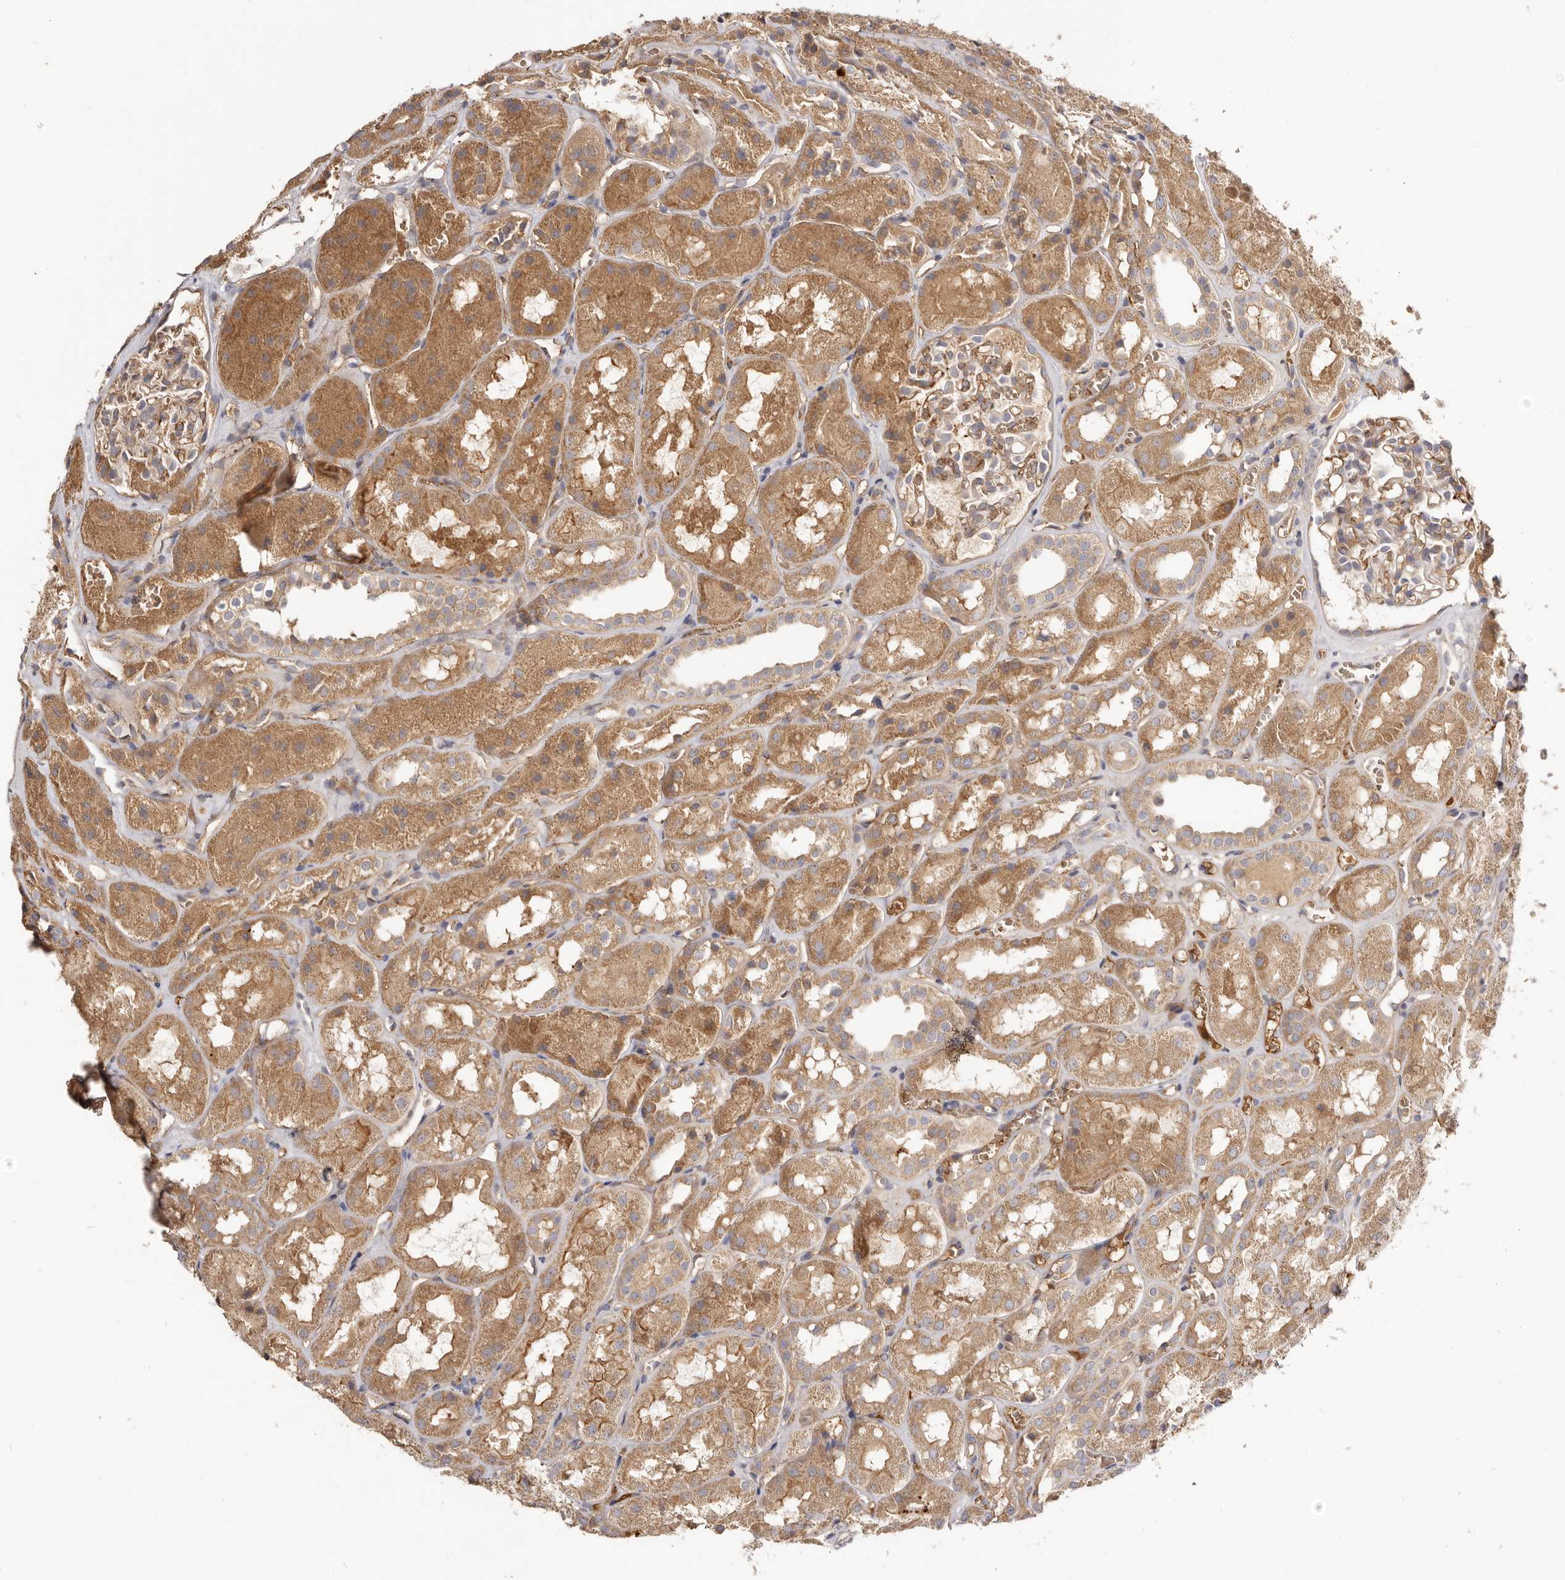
{"staining": {"intensity": "moderate", "quantity": ">75%", "location": "cytoplasmic/membranous"}, "tissue": "kidney", "cell_type": "Cells in glomeruli", "image_type": "normal", "snomed": [{"axis": "morphology", "description": "Normal tissue, NOS"}, {"axis": "topography", "description": "Kidney"}], "caption": "A medium amount of moderate cytoplasmic/membranous staining is present in about >75% of cells in glomeruli in normal kidney.", "gene": "ADAMTS9", "patient": {"sex": "male", "age": 16}}